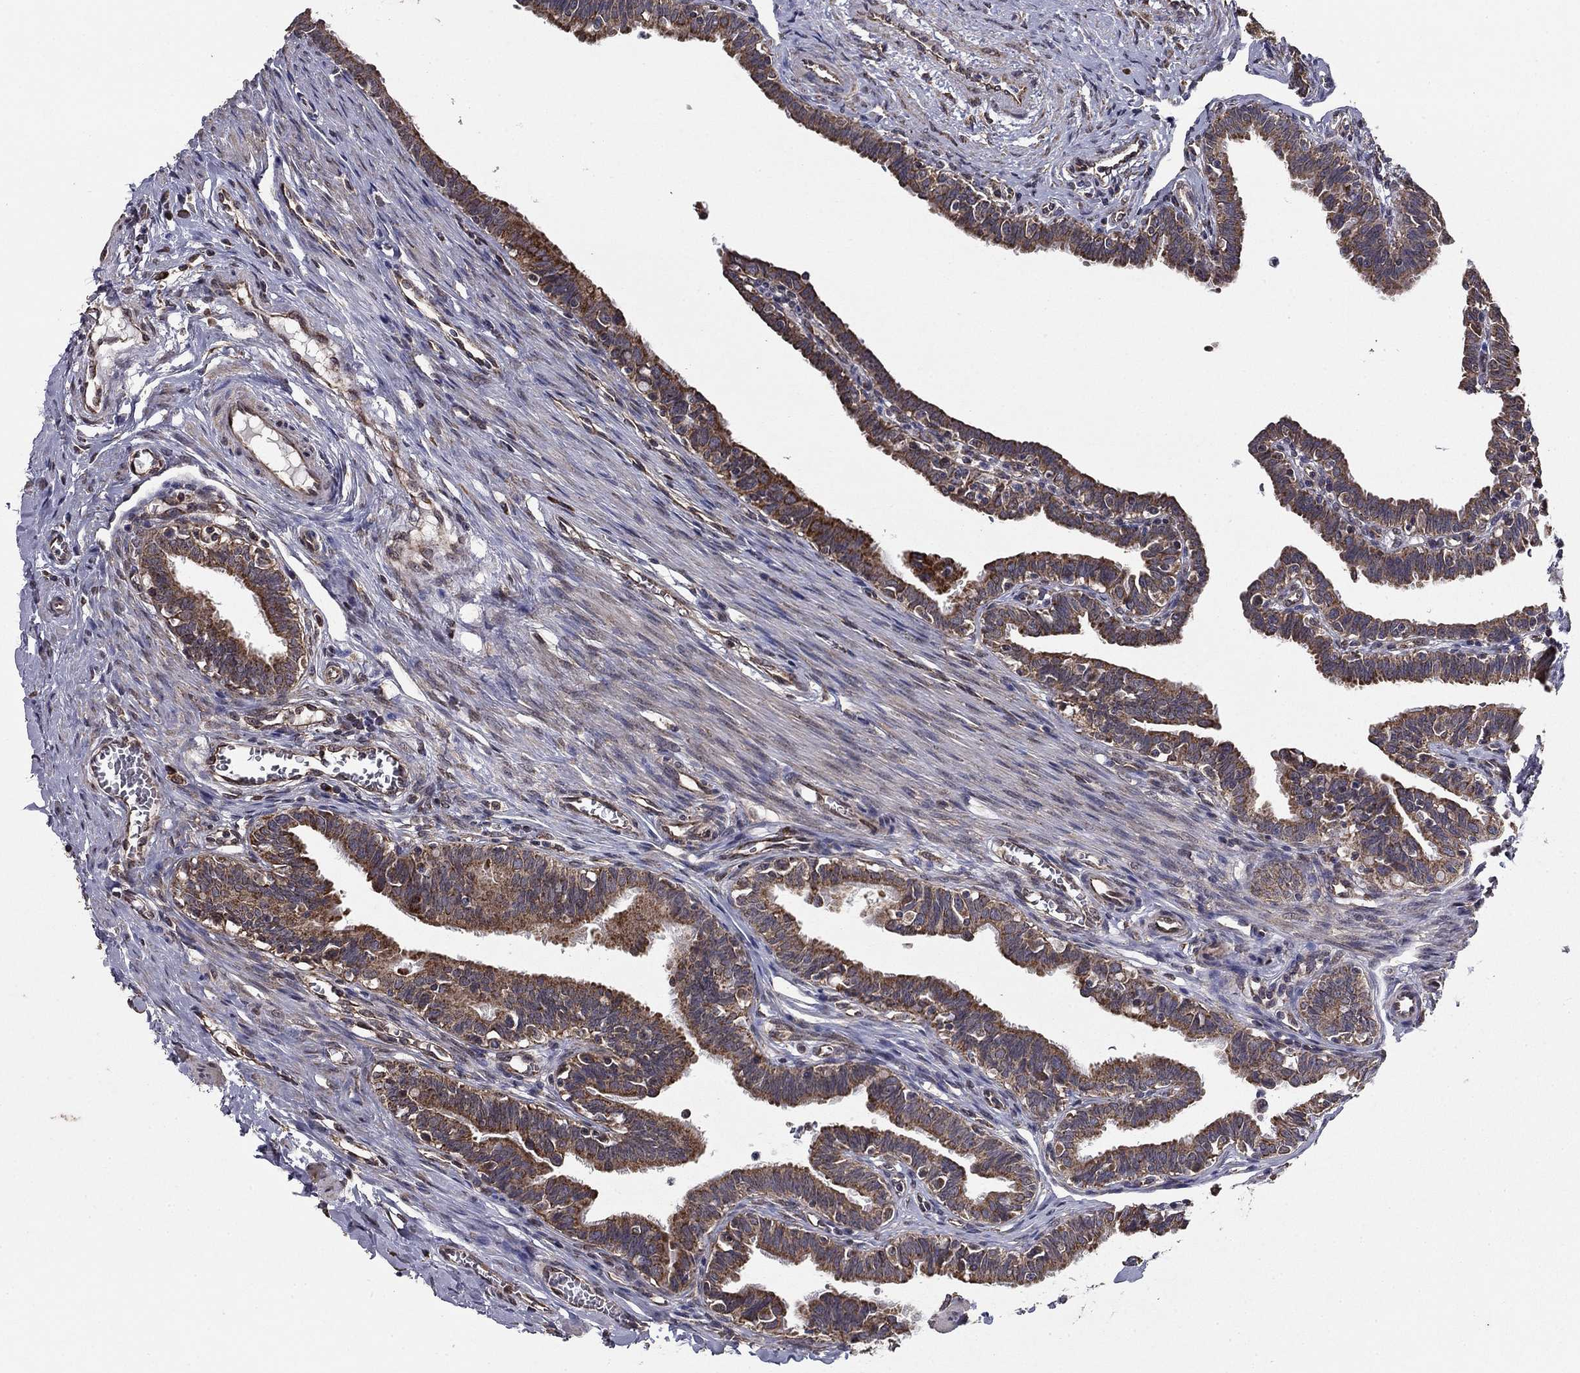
{"staining": {"intensity": "strong", "quantity": ">75%", "location": "cytoplasmic/membranous"}, "tissue": "fallopian tube", "cell_type": "Glandular cells", "image_type": "normal", "snomed": [{"axis": "morphology", "description": "Normal tissue, NOS"}, {"axis": "topography", "description": "Fallopian tube"}], "caption": "IHC staining of unremarkable fallopian tube, which exhibits high levels of strong cytoplasmic/membranous positivity in about >75% of glandular cells indicating strong cytoplasmic/membranous protein positivity. The staining was performed using DAB (brown) for protein detection and nuclei were counterstained in hematoxylin (blue).", "gene": "NKIRAS1", "patient": {"sex": "female", "age": 36}}